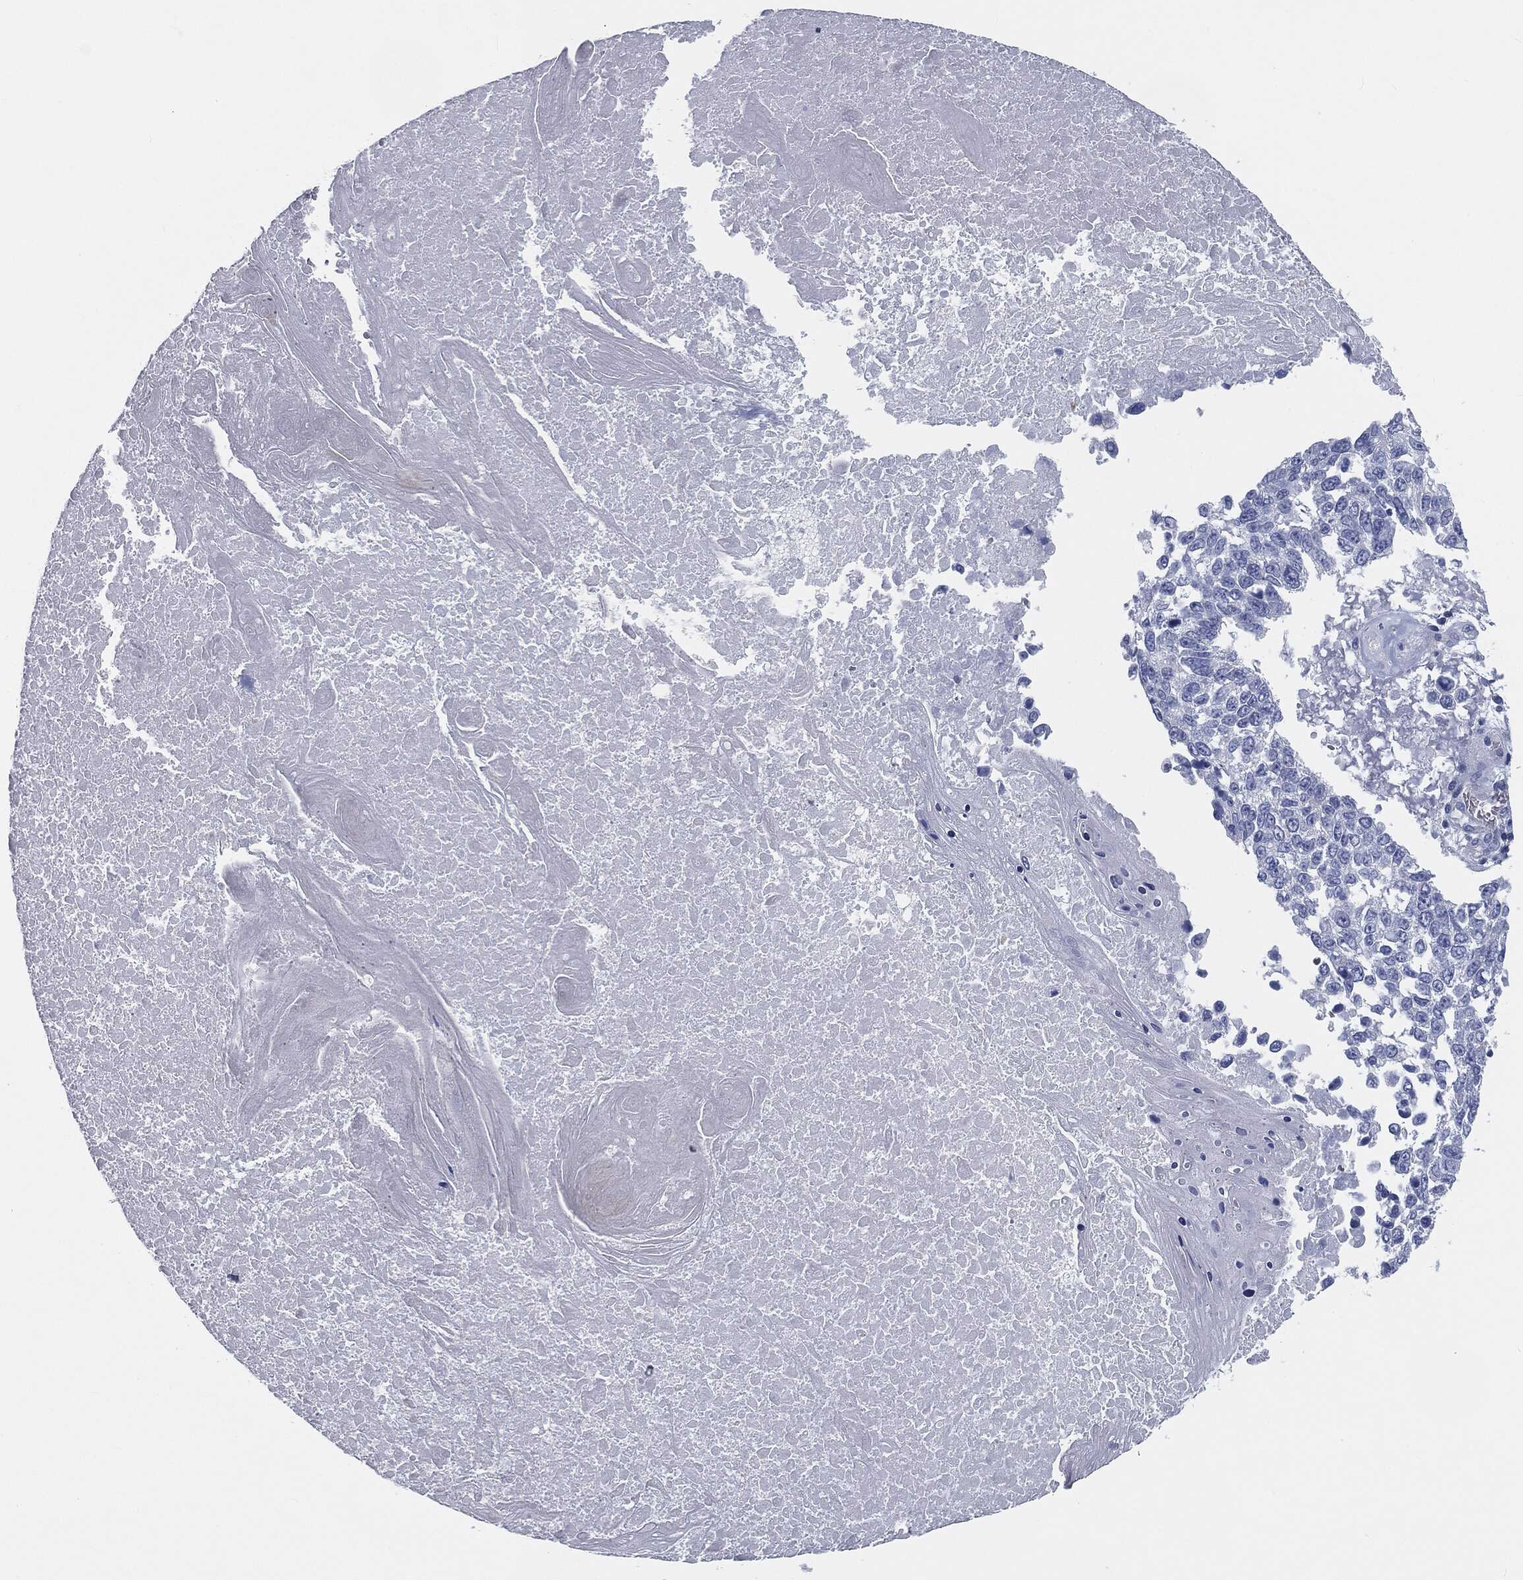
{"staining": {"intensity": "negative", "quantity": "none", "location": "none"}, "tissue": "lung cancer", "cell_type": "Tumor cells", "image_type": "cancer", "snomed": [{"axis": "morphology", "description": "Squamous cell carcinoma, NOS"}, {"axis": "topography", "description": "Lung"}], "caption": "DAB immunohistochemical staining of squamous cell carcinoma (lung) exhibits no significant expression in tumor cells.", "gene": "CAV3", "patient": {"sex": "male", "age": 82}}